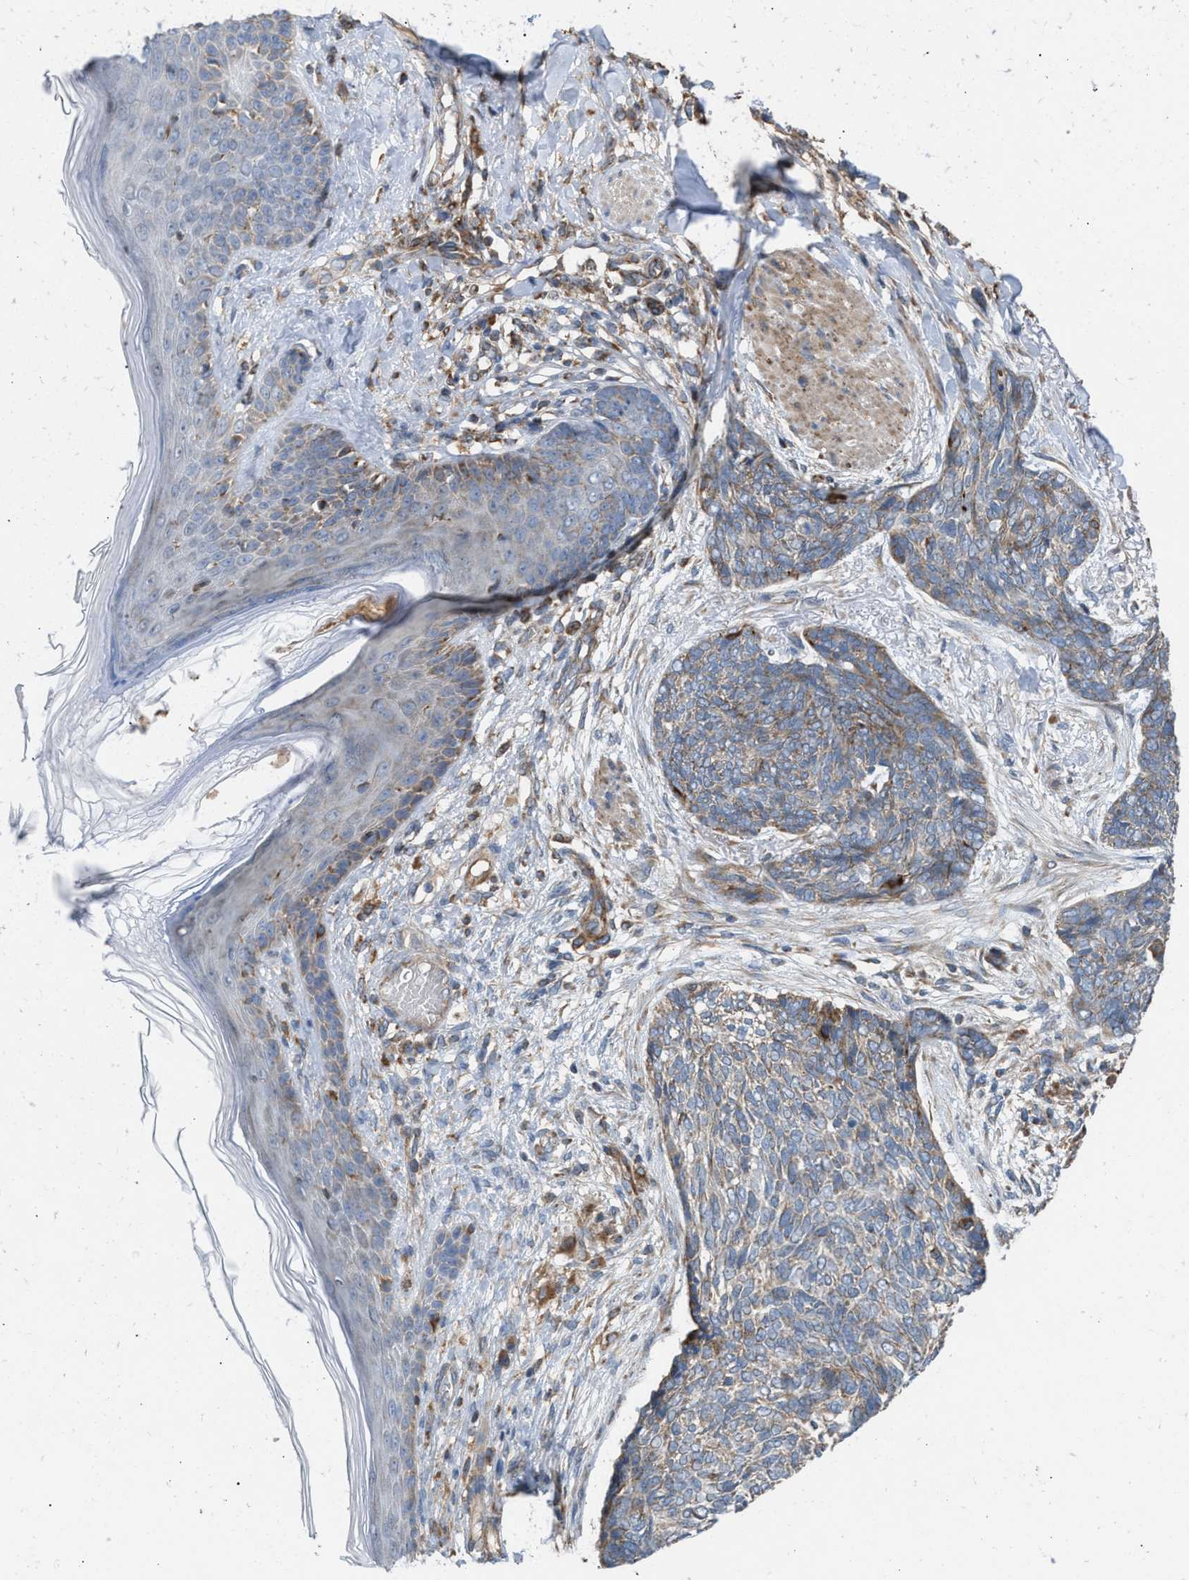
{"staining": {"intensity": "moderate", "quantity": "<25%", "location": "cytoplasmic/membranous"}, "tissue": "skin cancer", "cell_type": "Tumor cells", "image_type": "cancer", "snomed": [{"axis": "morphology", "description": "Basal cell carcinoma"}, {"axis": "topography", "description": "Skin"}], "caption": "There is low levels of moderate cytoplasmic/membranous expression in tumor cells of basal cell carcinoma (skin), as demonstrated by immunohistochemical staining (brown color).", "gene": "SLC10A3", "patient": {"sex": "female", "age": 84}}